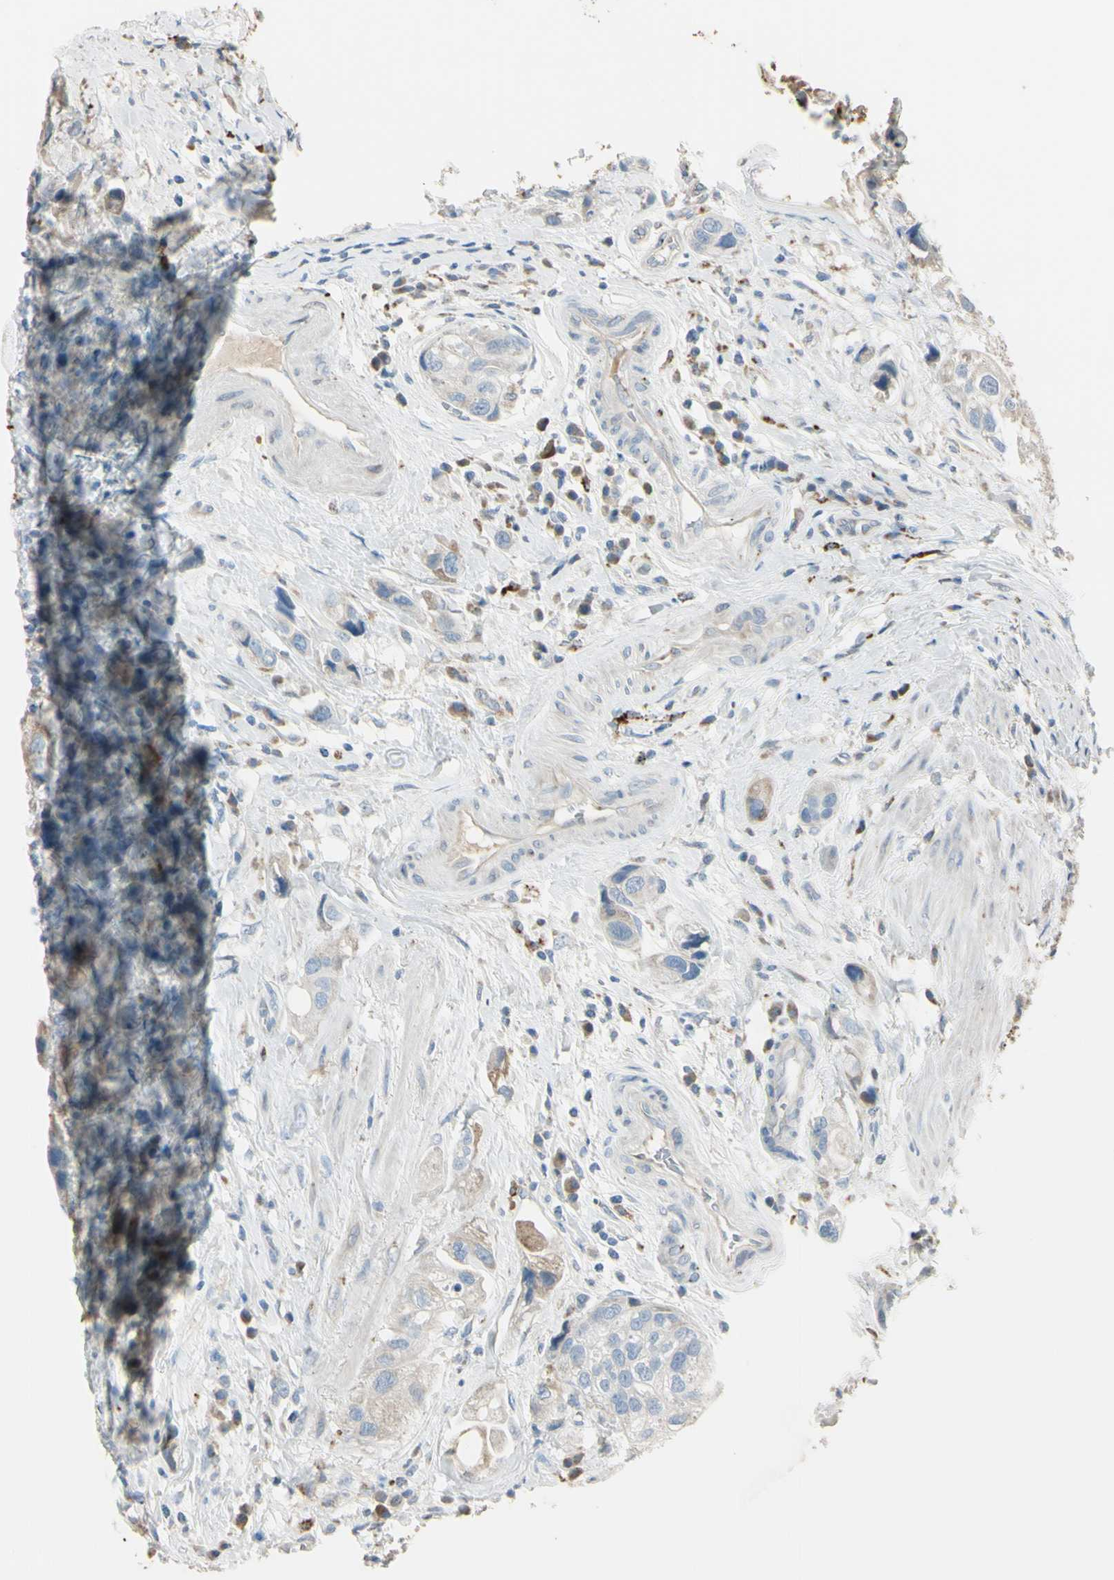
{"staining": {"intensity": "weak", "quantity": ">75%", "location": "cytoplasmic/membranous"}, "tissue": "urothelial cancer", "cell_type": "Tumor cells", "image_type": "cancer", "snomed": [{"axis": "morphology", "description": "Urothelial carcinoma, High grade"}, {"axis": "topography", "description": "Urinary bladder"}], "caption": "Weak cytoplasmic/membranous protein expression is seen in approximately >75% of tumor cells in urothelial carcinoma (high-grade). (Brightfield microscopy of DAB IHC at high magnification).", "gene": "ANGPTL1", "patient": {"sex": "female", "age": 64}}